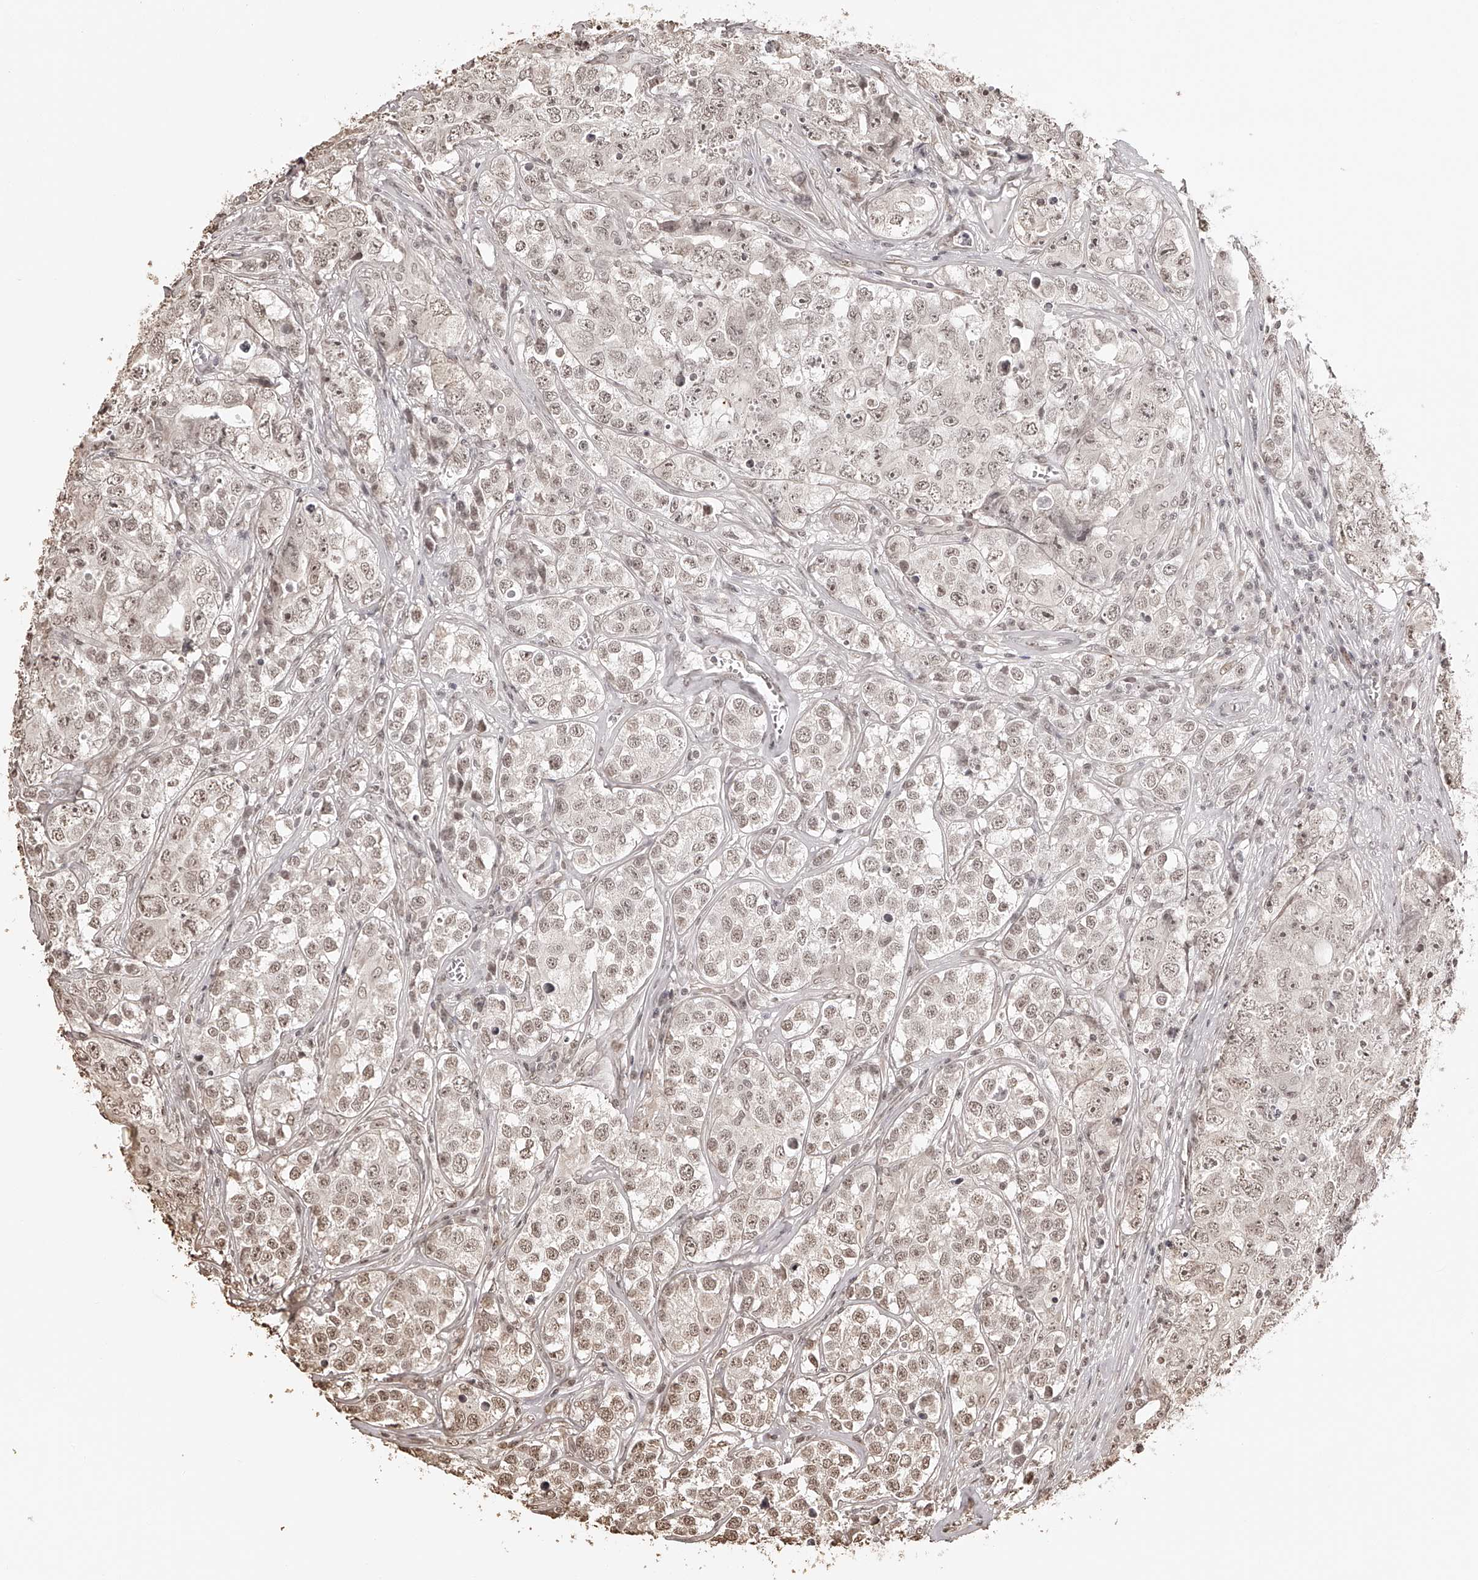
{"staining": {"intensity": "weak", "quantity": ">75%", "location": "nuclear"}, "tissue": "testis cancer", "cell_type": "Tumor cells", "image_type": "cancer", "snomed": [{"axis": "morphology", "description": "Seminoma, NOS"}, {"axis": "morphology", "description": "Carcinoma, Embryonal, NOS"}, {"axis": "topography", "description": "Testis"}], "caption": "Testis embryonal carcinoma was stained to show a protein in brown. There is low levels of weak nuclear positivity in approximately >75% of tumor cells.", "gene": "ZNF503", "patient": {"sex": "male", "age": 43}}